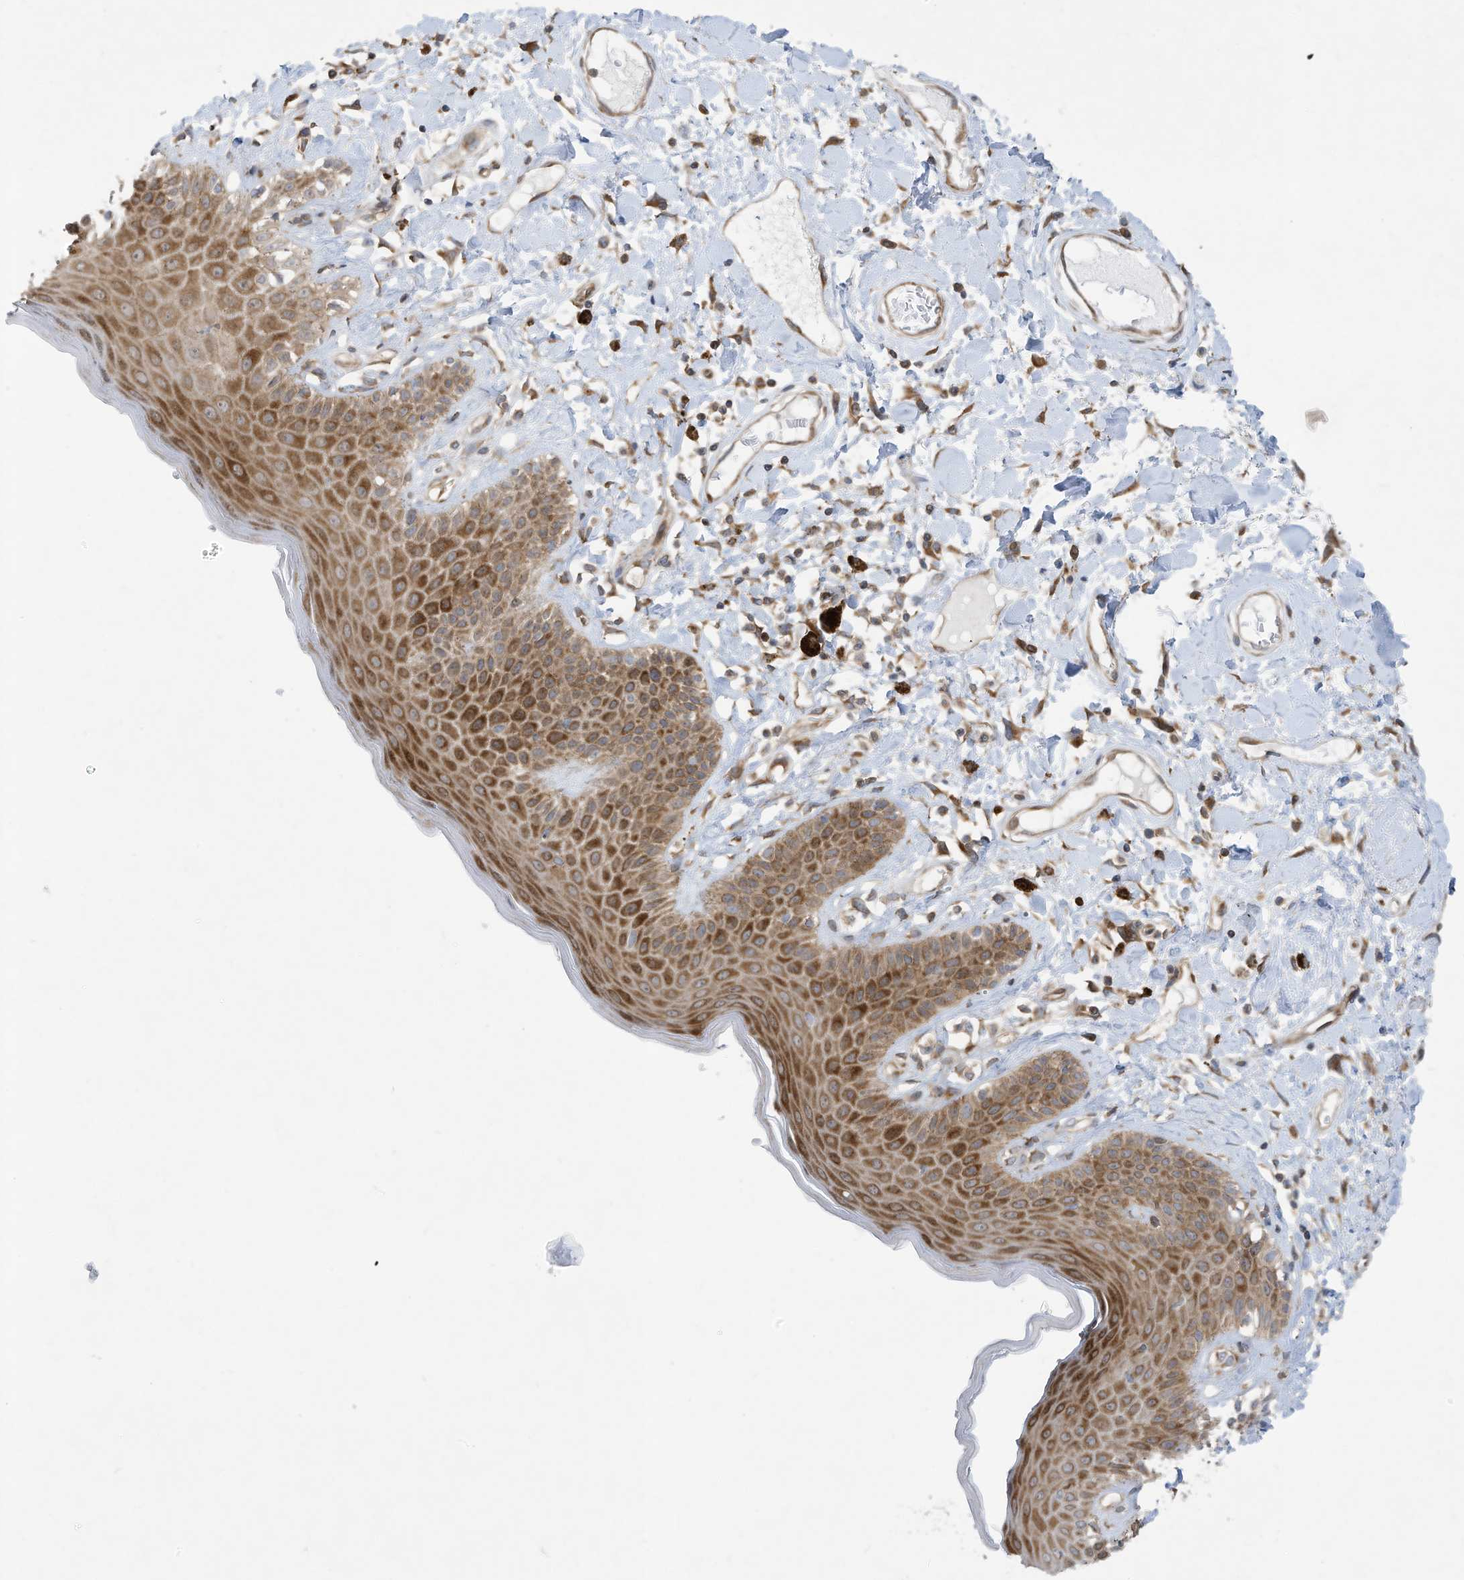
{"staining": {"intensity": "strong", "quantity": ">75%", "location": "cytoplasmic/membranous"}, "tissue": "skin", "cell_type": "Epidermal cells", "image_type": "normal", "snomed": [{"axis": "morphology", "description": "Normal tissue, NOS"}, {"axis": "topography", "description": "Anal"}], "caption": "Unremarkable skin shows strong cytoplasmic/membranous expression in about >75% of epidermal cells, visualized by immunohistochemistry. (DAB = brown stain, brightfield microscopy at high magnification).", "gene": "USE1", "patient": {"sex": "female", "age": 78}}